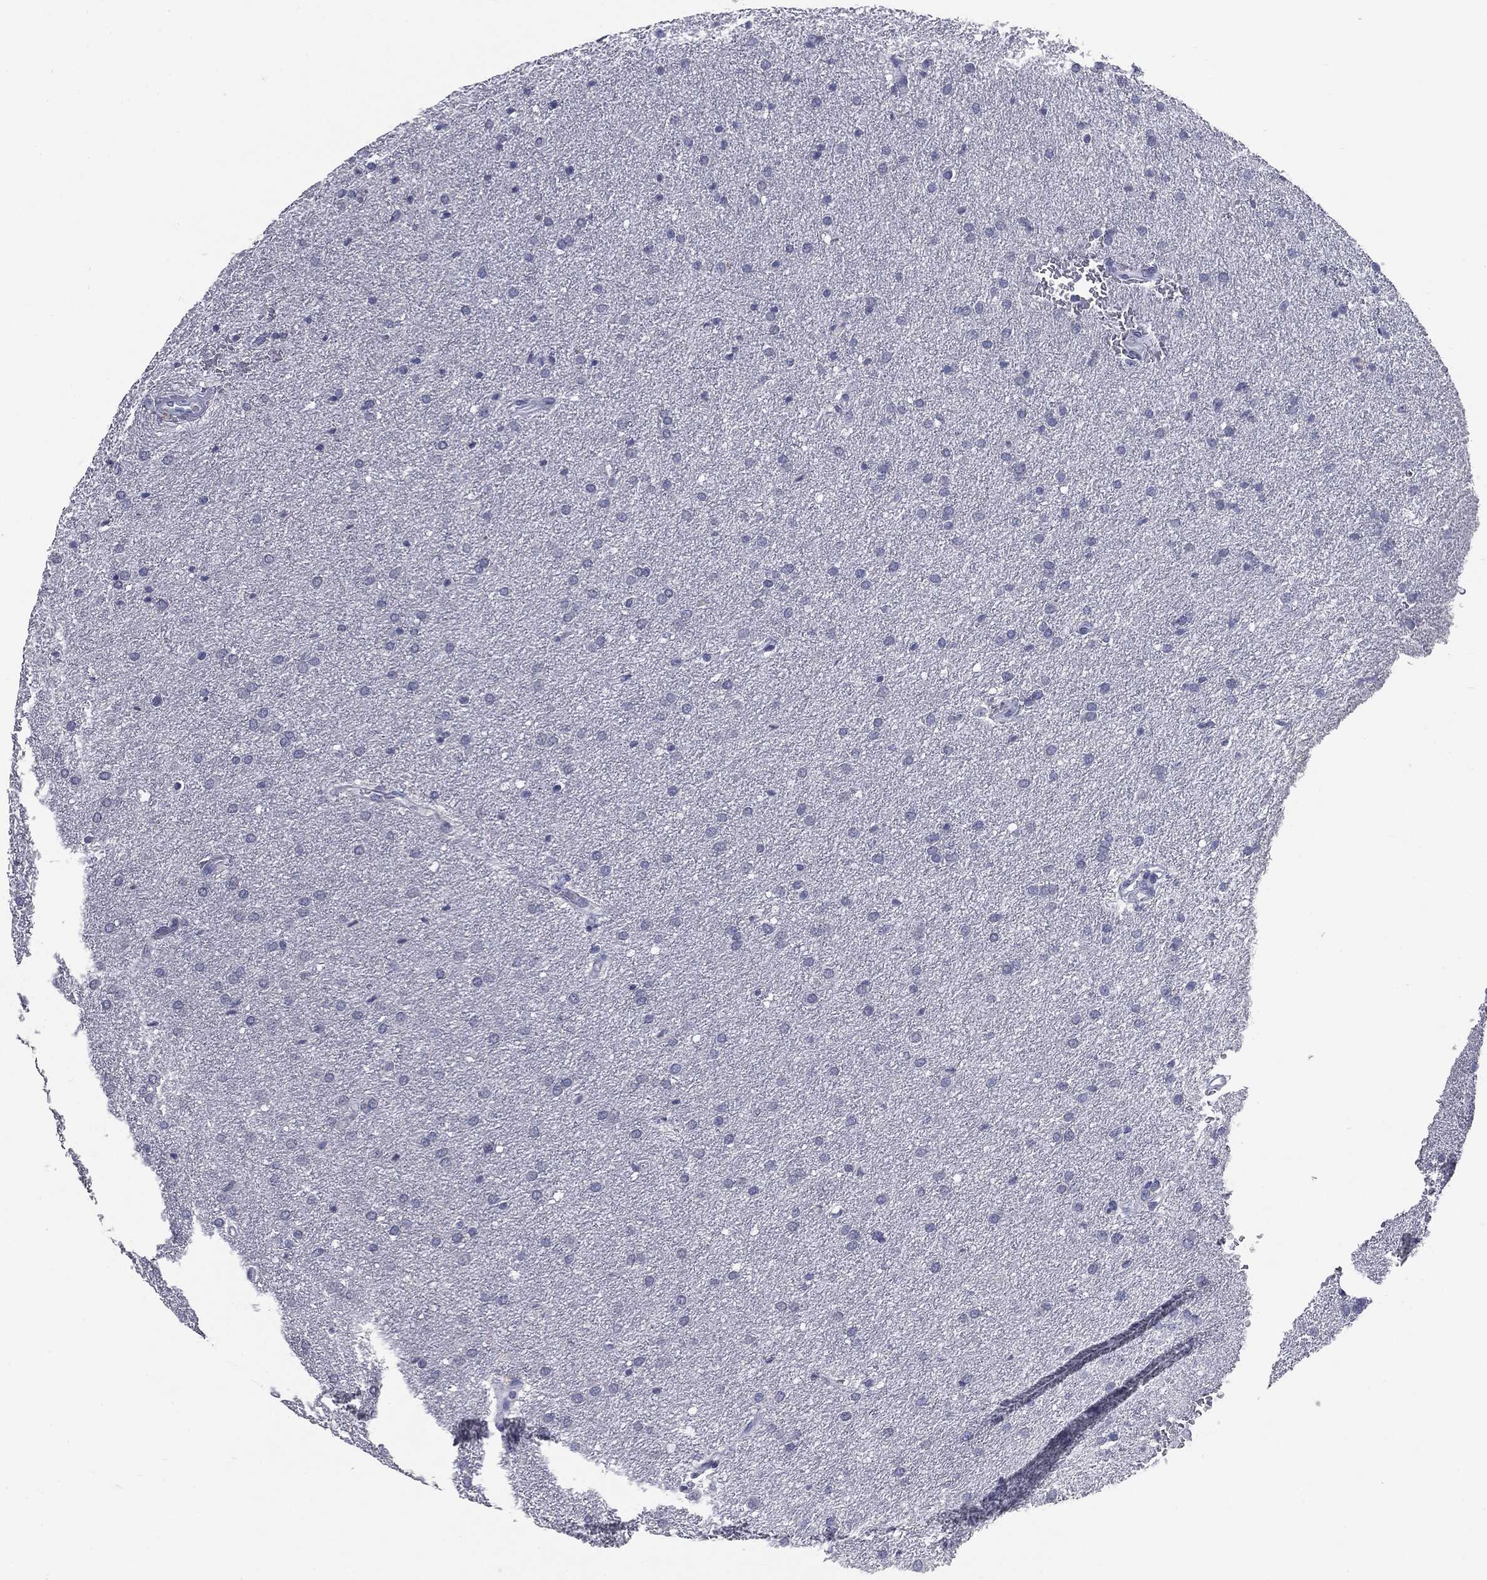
{"staining": {"intensity": "negative", "quantity": "none", "location": "none"}, "tissue": "glioma", "cell_type": "Tumor cells", "image_type": "cancer", "snomed": [{"axis": "morphology", "description": "Glioma, malignant, Low grade"}, {"axis": "topography", "description": "Brain"}], "caption": "The photomicrograph demonstrates no staining of tumor cells in glioma. Brightfield microscopy of IHC stained with DAB (3,3'-diaminobenzidine) (brown) and hematoxylin (blue), captured at high magnification.", "gene": "MUC1", "patient": {"sex": "female", "age": 37}}